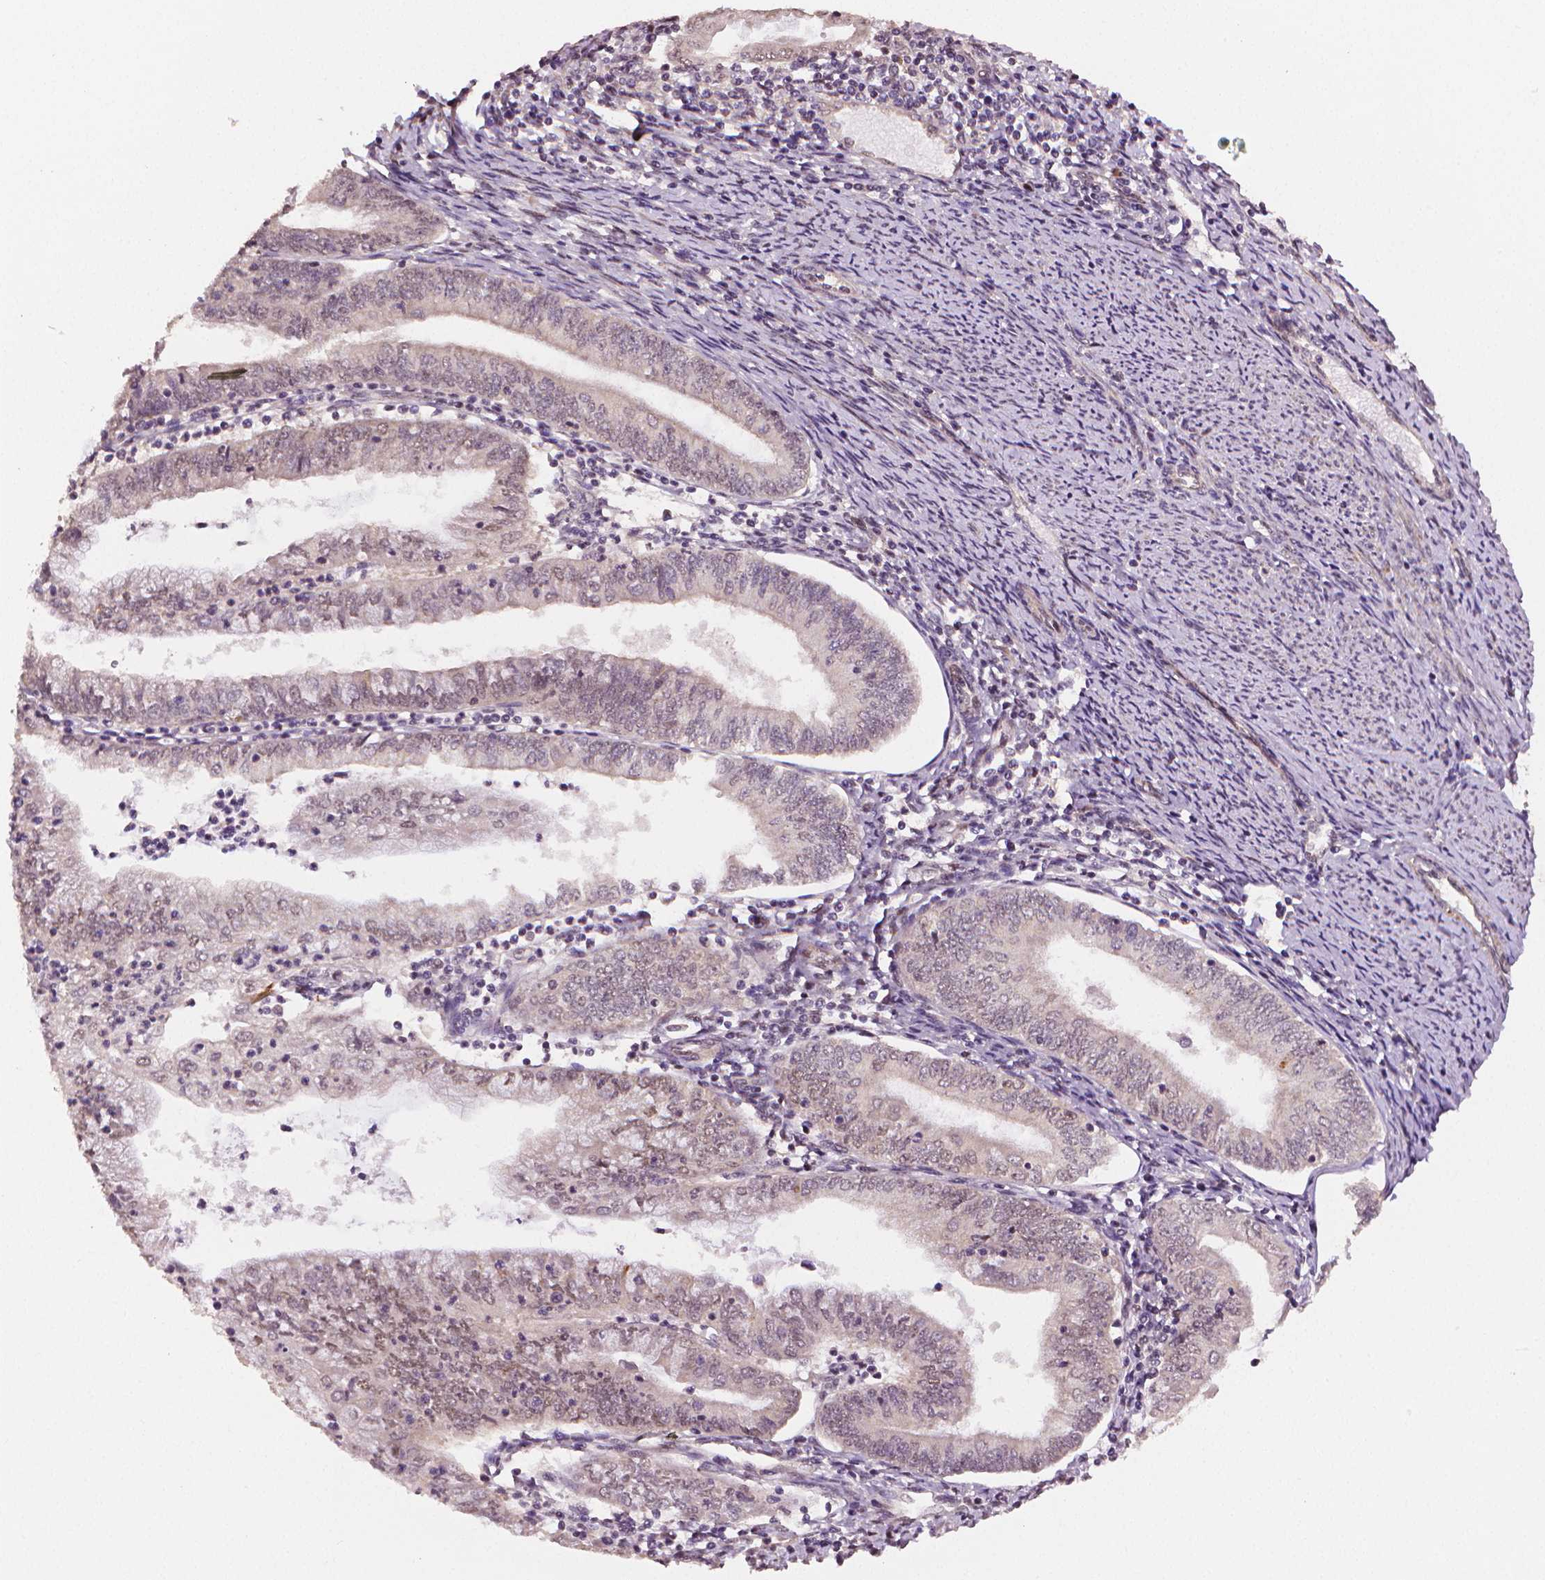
{"staining": {"intensity": "moderate", "quantity": "<25%", "location": "cytoplasmic/membranous"}, "tissue": "endometrial cancer", "cell_type": "Tumor cells", "image_type": "cancer", "snomed": [{"axis": "morphology", "description": "Adenocarcinoma, NOS"}, {"axis": "topography", "description": "Endometrium"}], "caption": "A photomicrograph of human endometrial cancer stained for a protein exhibits moderate cytoplasmic/membranous brown staining in tumor cells. (IHC, brightfield microscopy, high magnification).", "gene": "STAT3", "patient": {"sex": "female", "age": 55}}